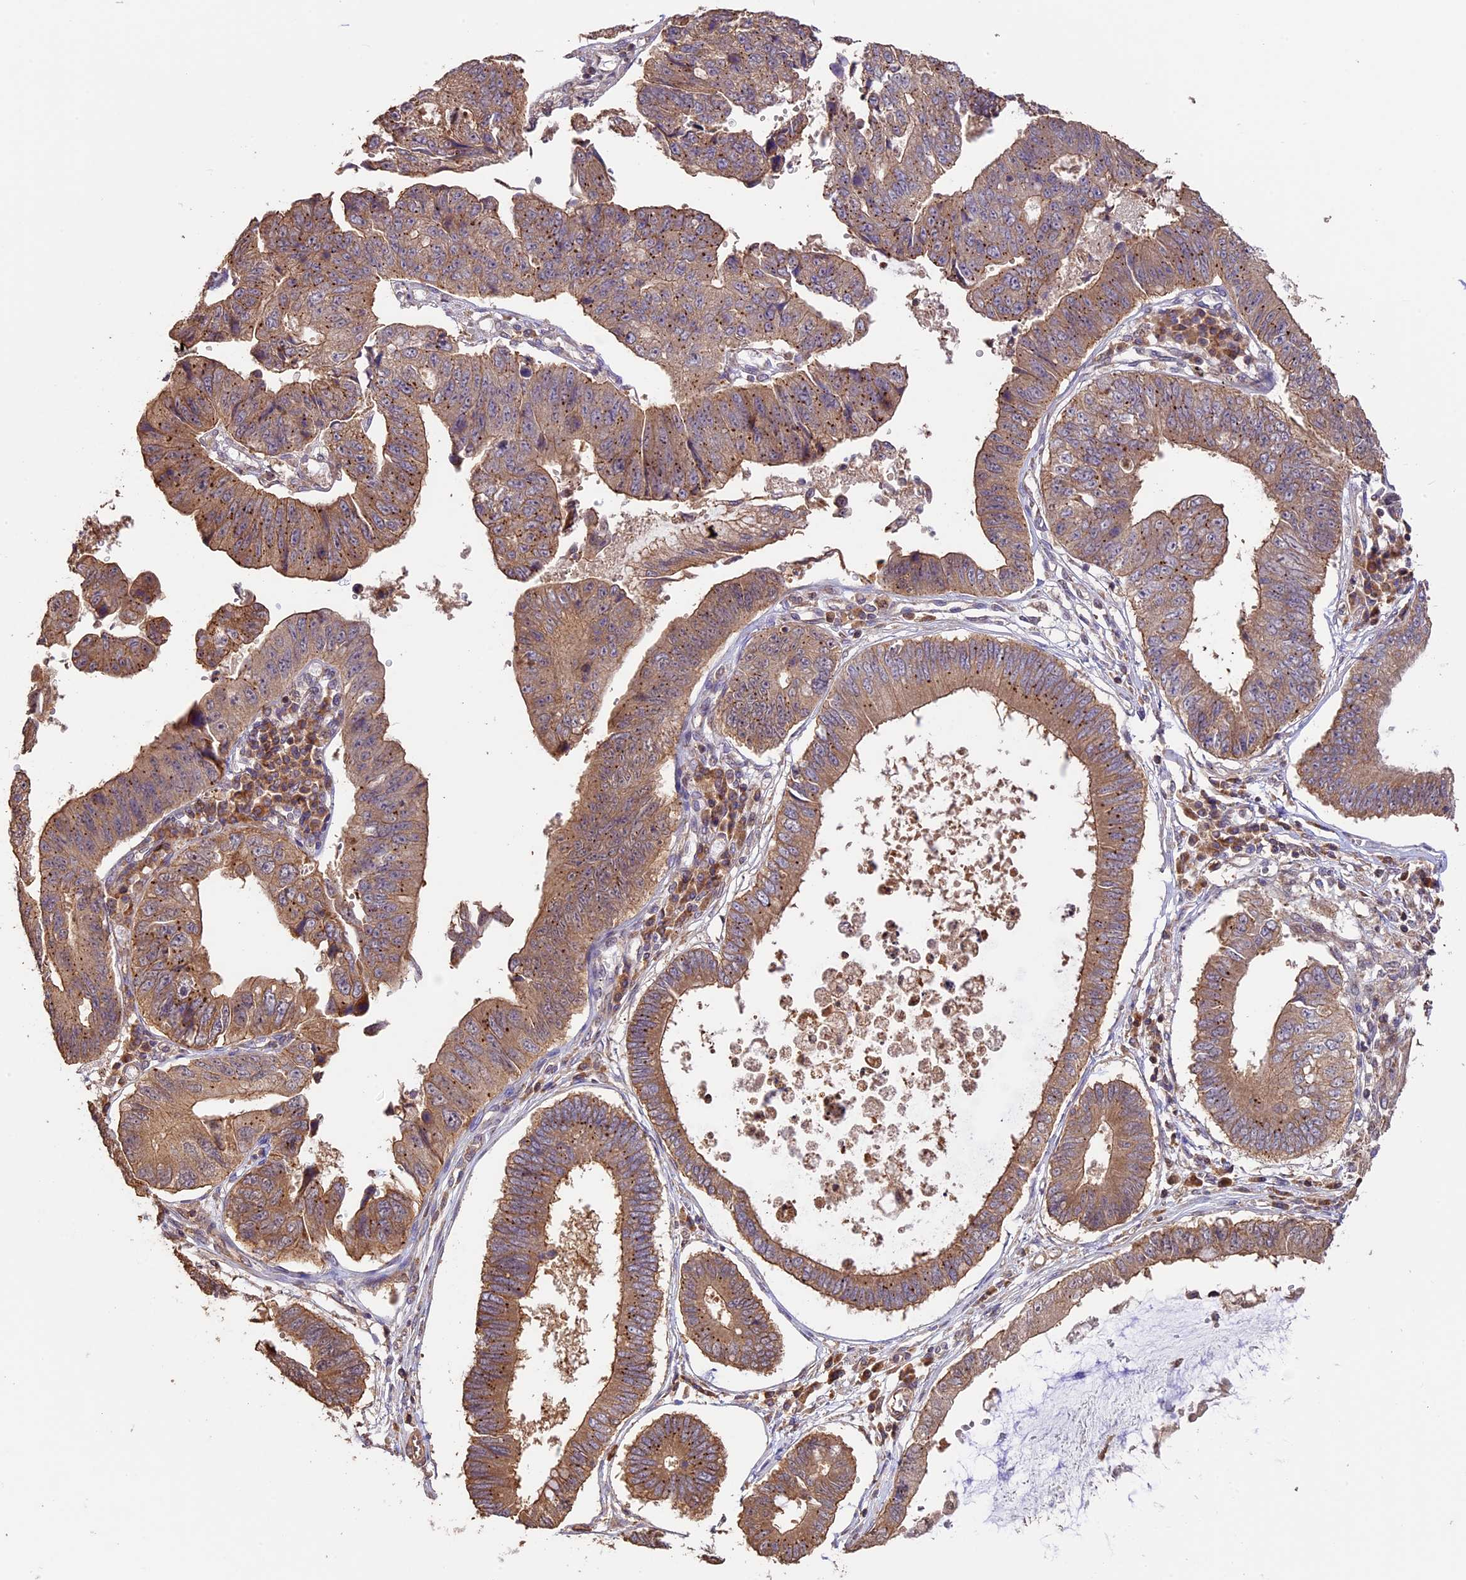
{"staining": {"intensity": "moderate", "quantity": ">75%", "location": "cytoplasmic/membranous"}, "tissue": "stomach cancer", "cell_type": "Tumor cells", "image_type": "cancer", "snomed": [{"axis": "morphology", "description": "Adenocarcinoma, NOS"}, {"axis": "topography", "description": "Stomach"}], "caption": "Tumor cells reveal medium levels of moderate cytoplasmic/membranous staining in approximately >75% of cells in adenocarcinoma (stomach).", "gene": "BCAS4", "patient": {"sex": "male", "age": 59}}